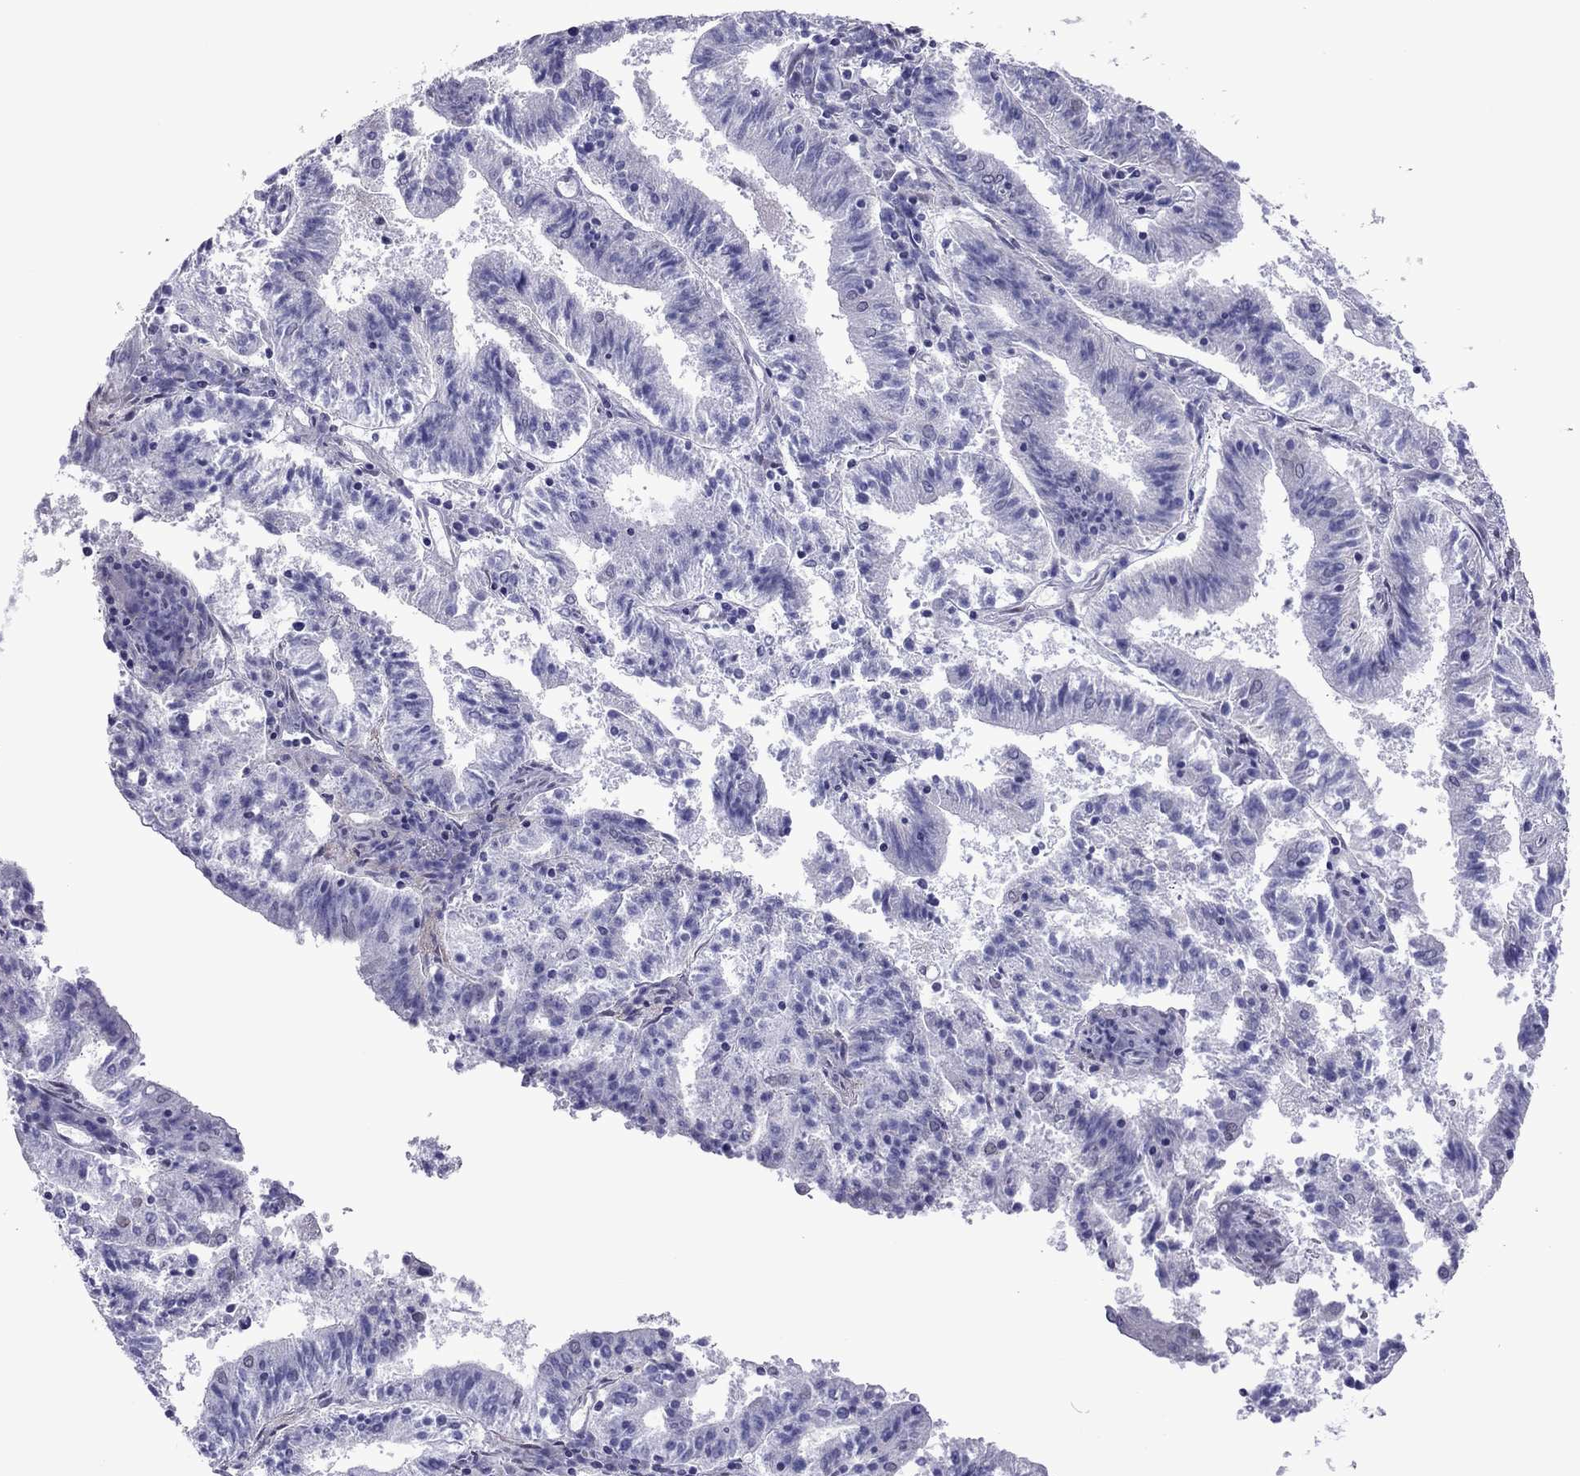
{"staining": {"intensity": "negative", "quantity": "none", "location": "none"}, "tissue": "endometrial cancer", "cell_type": "Tumor cells", "image_type": "cancer", "snomed": [{"axis": "morphology", "description": "Adenocarcinoma, NOS"}, {"axis": "topography", "description": "Endometrium"}], "caption": "IHC micrograph of adenocarcinoma (endometrial) stained for a protein (brown), which exhibits no staining in tumor cells. Nuclei are stained in blue.", "gene": "ZNF646", "patient": {"sex": "female", "age": 82}}